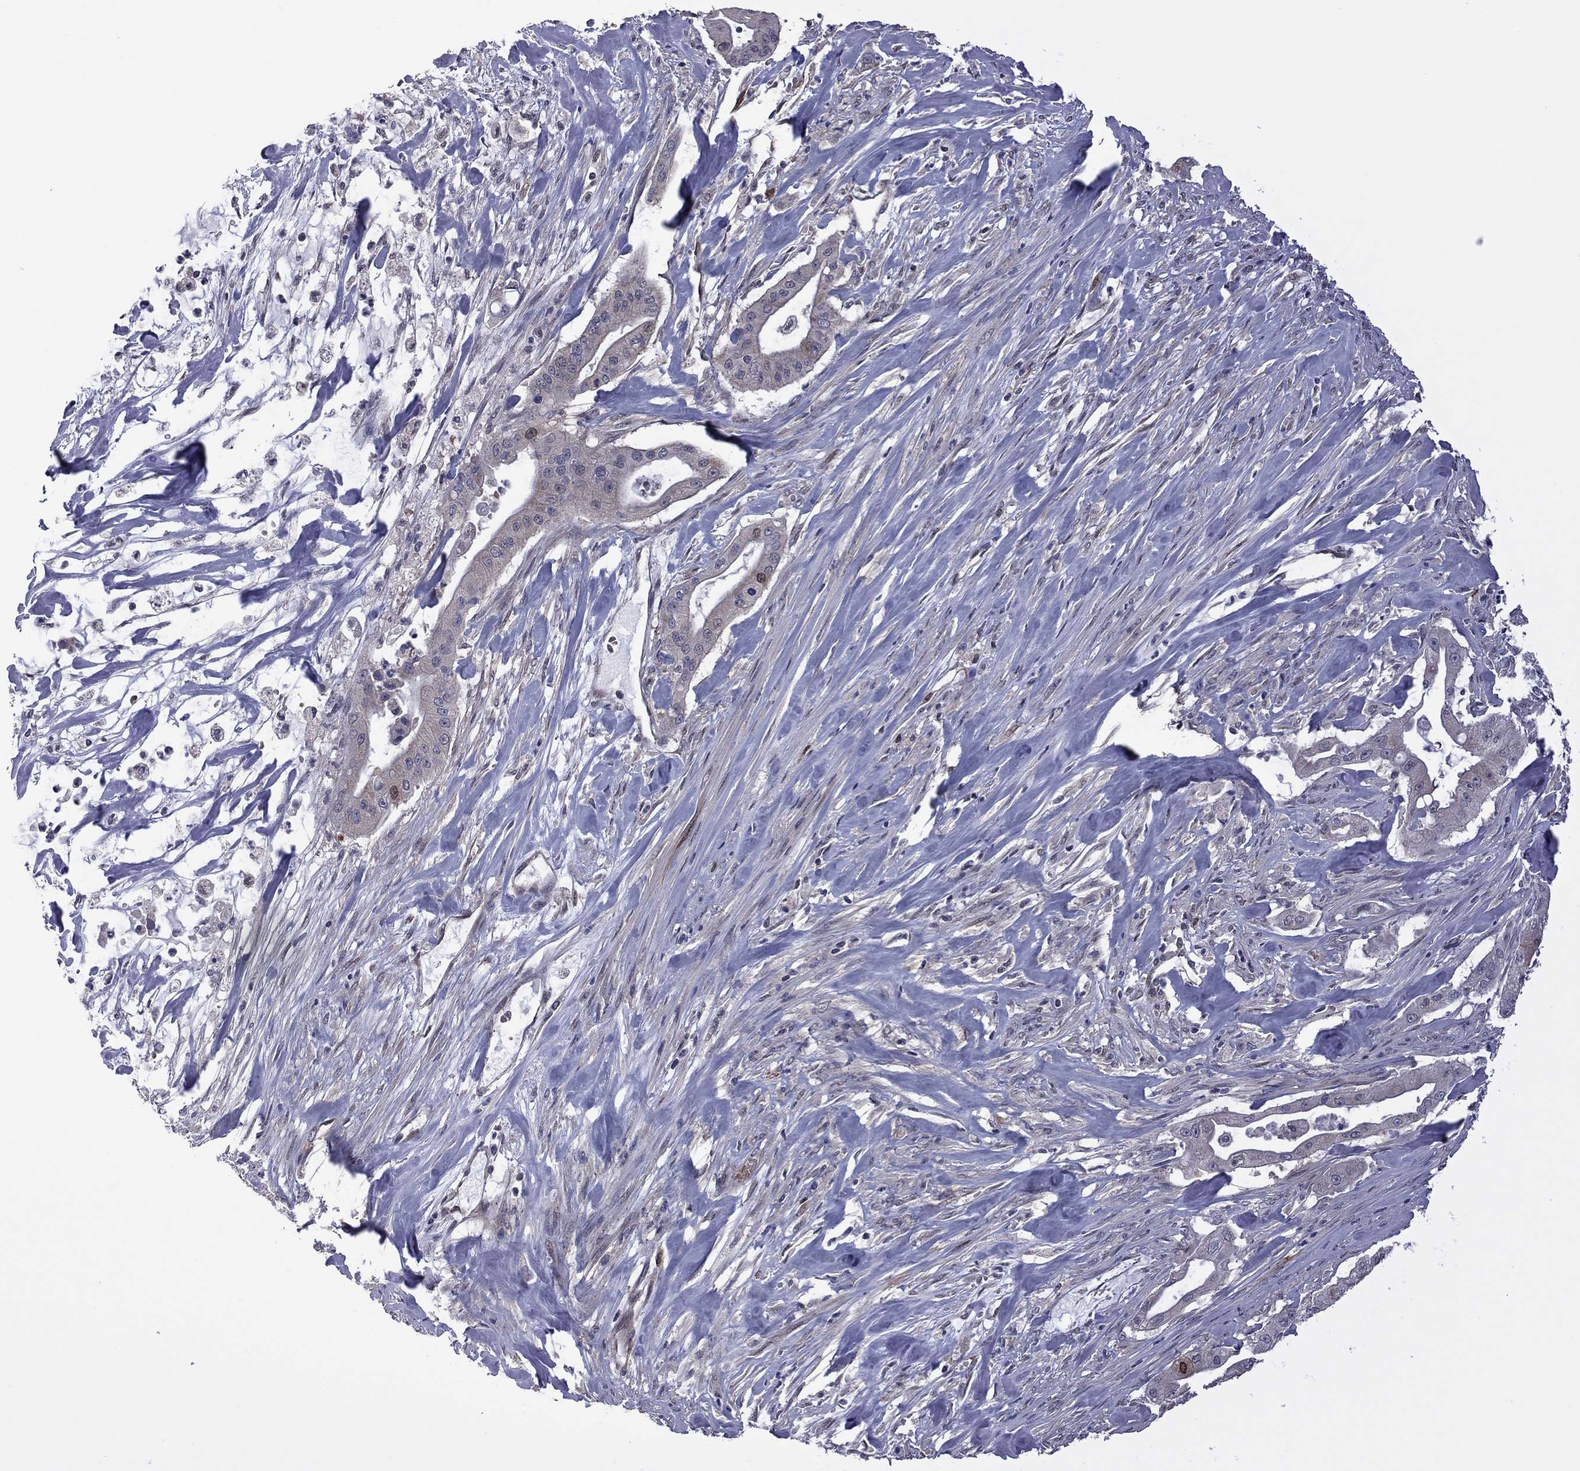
{"staining": {"intensity": "negative", "quantity": "none", "location": "none"}, "tissue": "pancreatic cancer", "cell_type": "Tumor cells", "image_type": "cancer", "snomed": [{"axis": "morphology", "description": "Normal tissue, NOS"}, {"axis": "morphology", "description": "Inflammation, NOS"}, {"axis": "morphology", "description": "Adenocarcinoma, NOS"}, {"axis": "topography", "description": "Pancreas"}], "caption": "IHC image of human pancreatic adenocarcinoma stained for a protein (brown), which shows no expression in tumor cells.", "gene": "GPAA1", "patient": {"sex": "male", "age": 57}}